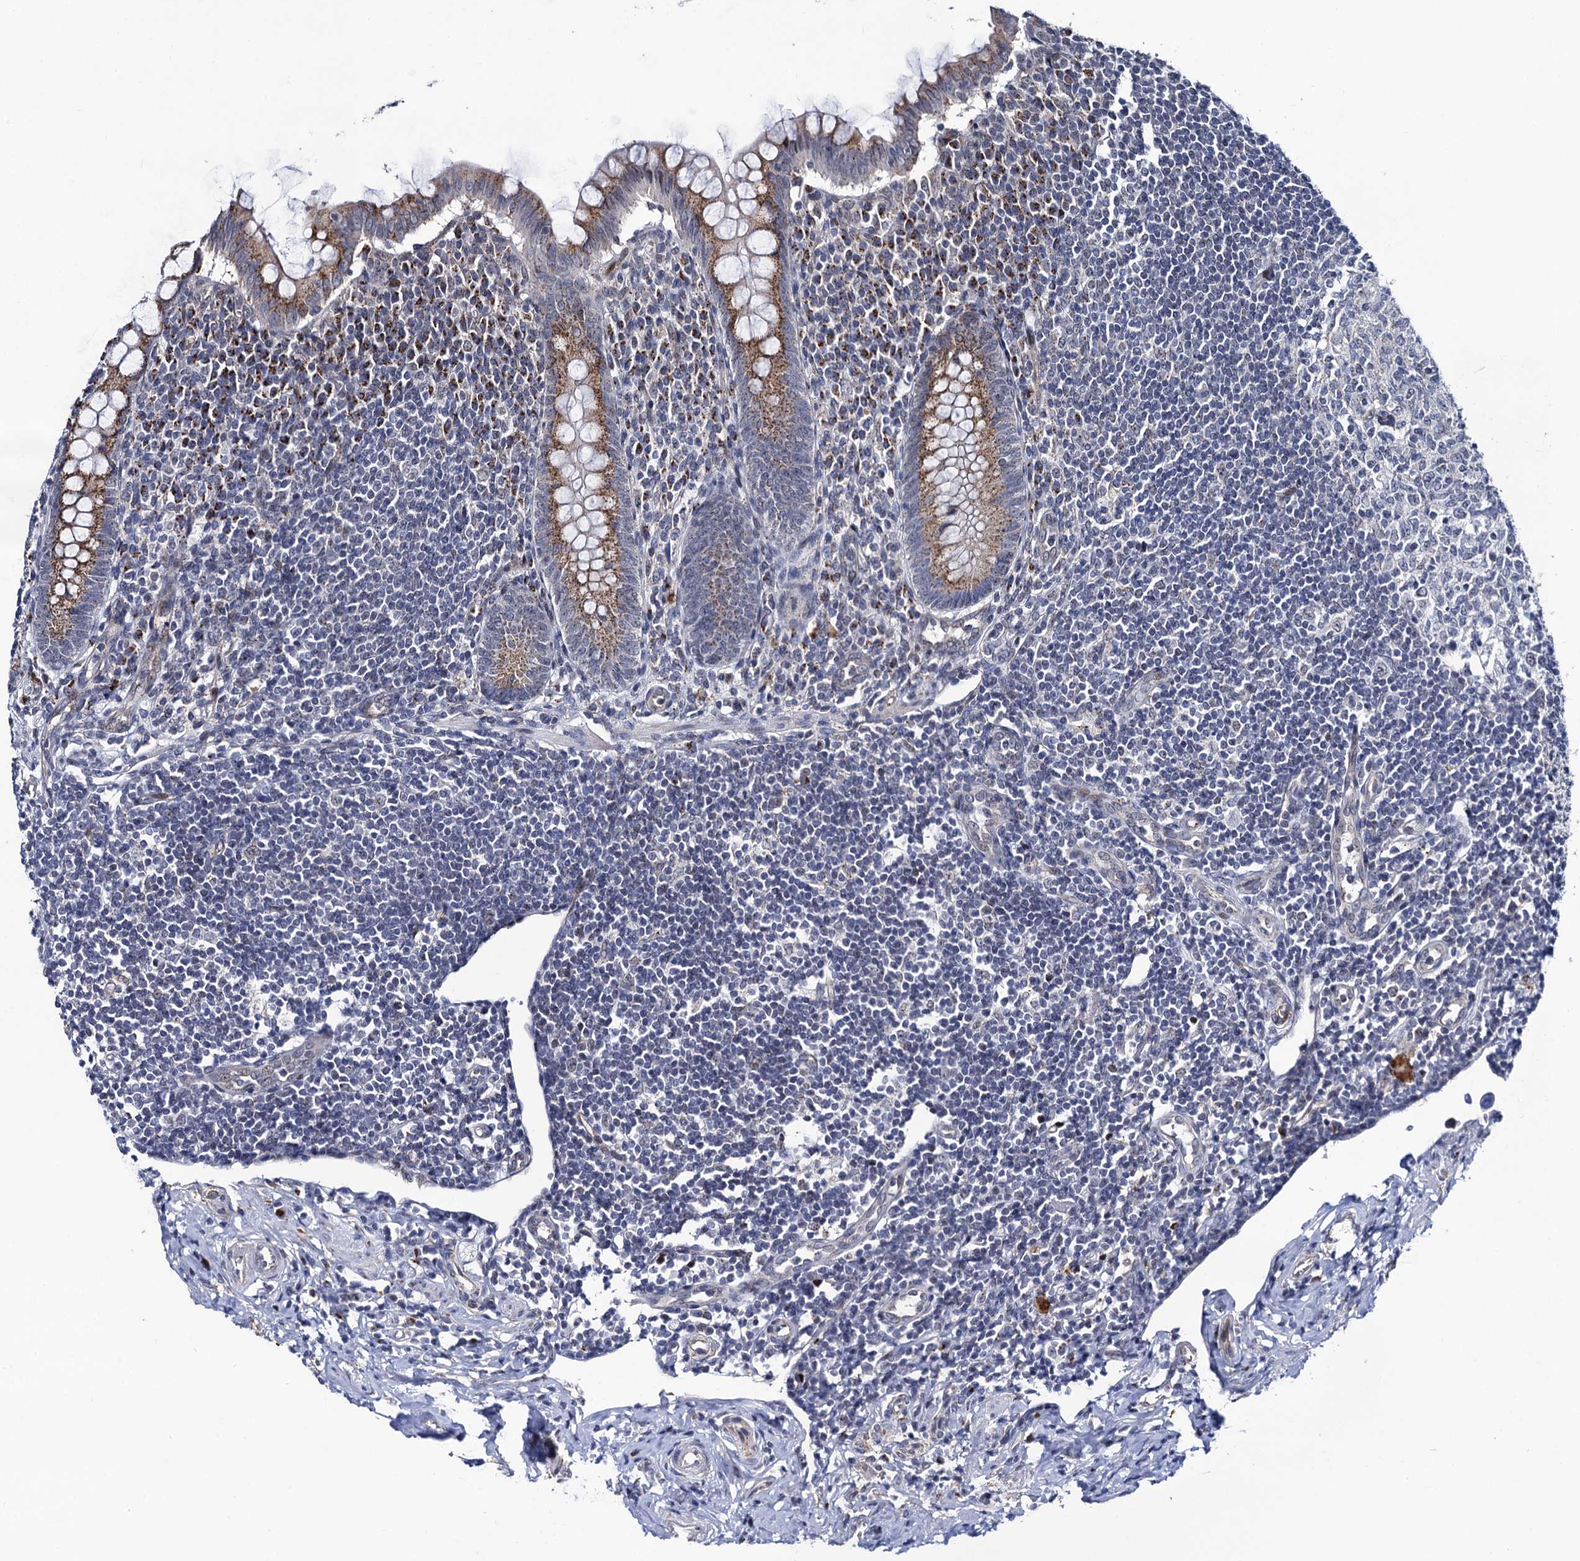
{"staining": {"intensity": "strong", "quantity": ">75%", "location": "cytoplasmic/membranous"}, "tissue": "appendix", "cell_type": "Glandular cells", "image_type": "normal", "snomed": [{"axis": "morphology", "description": "Normal tissue, NOS"}, {"axis": "topography", "description": "Appendix"}], "caption": "Glandular cells display high levels of strong cytoplasmic/membranous expression in approximately >75% of cells in unremarkable appendix.", "gene": "THAP2", "patient": {"sex": "female", "age": 33}}